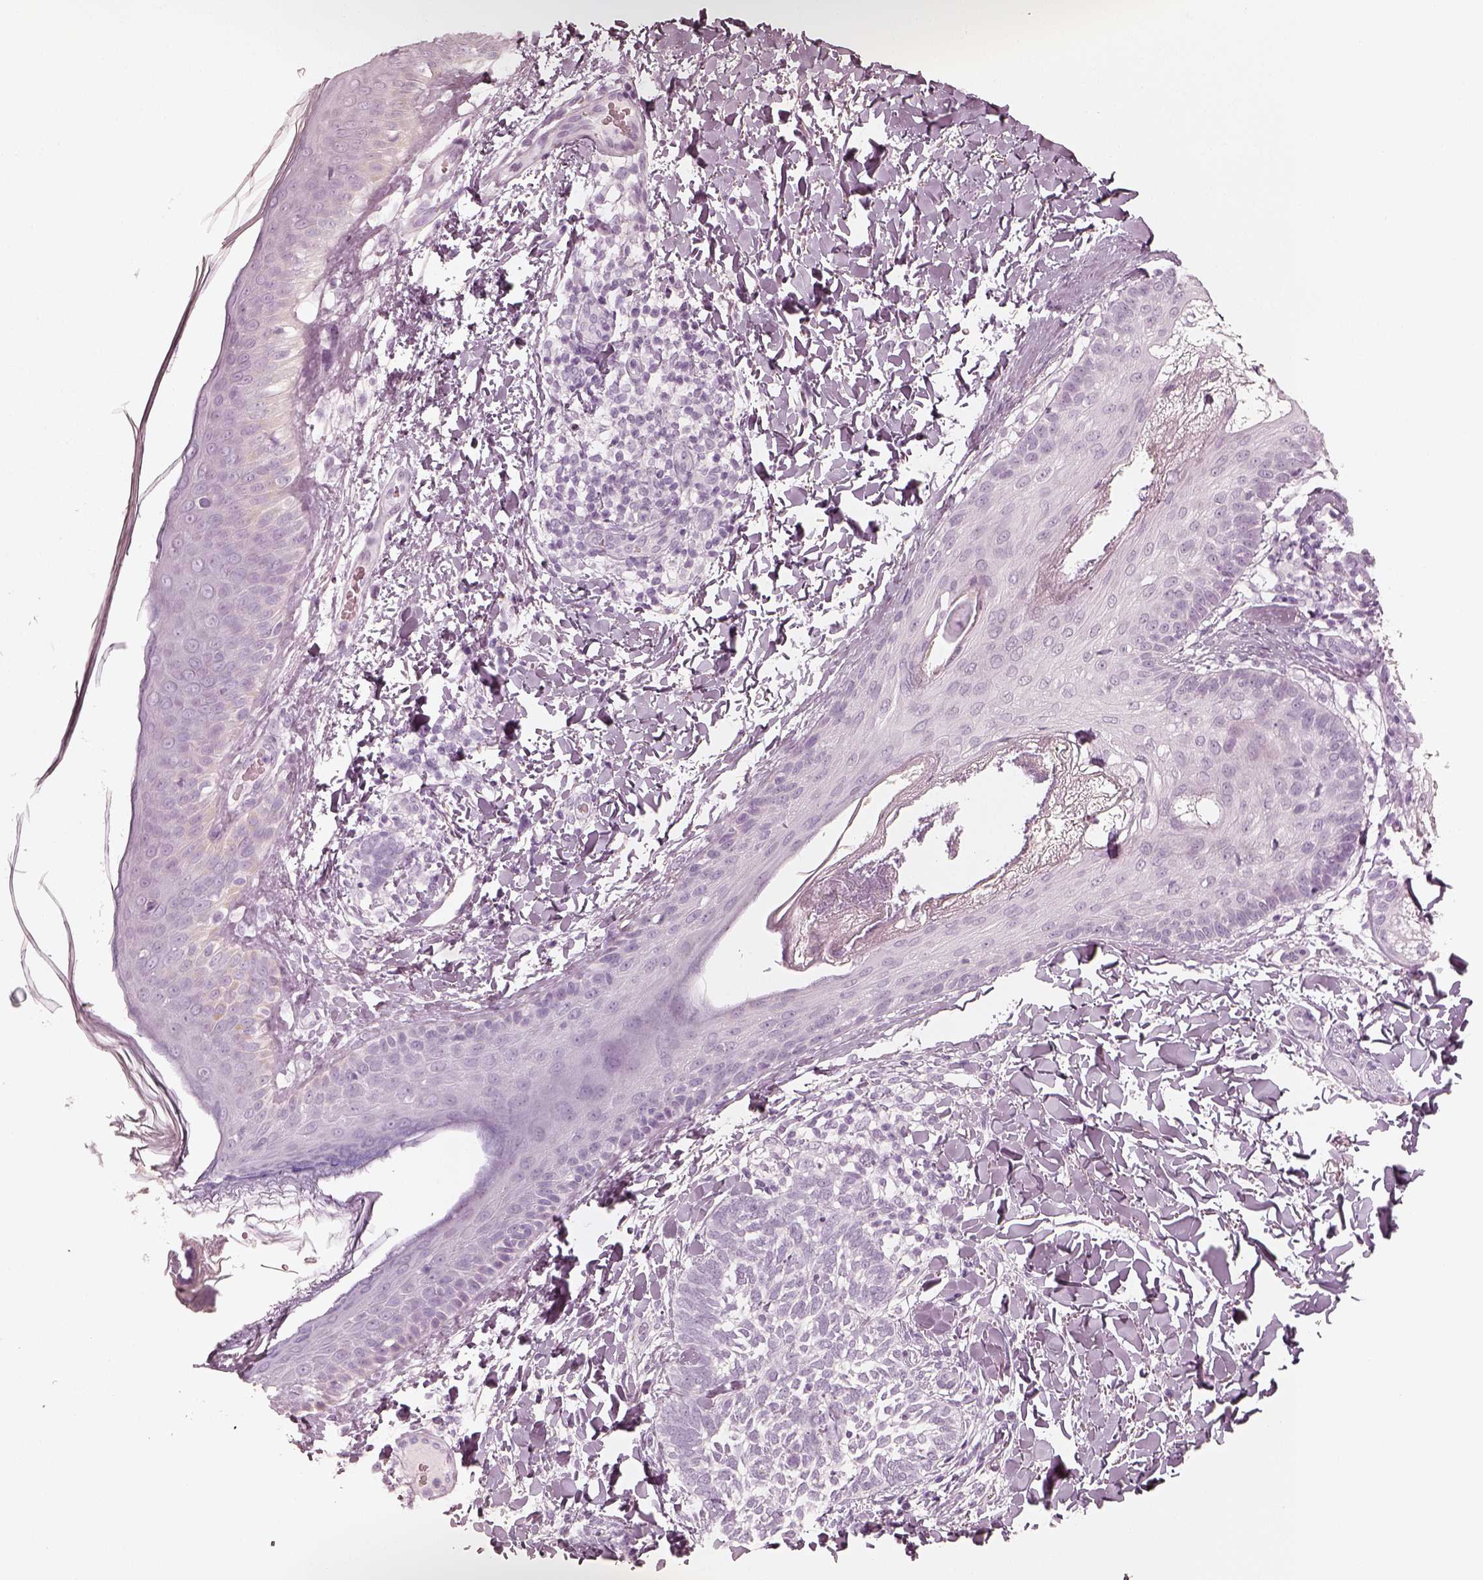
{"staining": {"intensity": "negative", "quantity": "none", "location": "none"}, "tissue": "skin cancer", "cell_type": "Tumor cells", "image_type": "cancer", "snomed": [{"axis": "morphology", "description": "Normal tissue, NOS"}, {"axis": "morphology", "description": "Basal cell carcinoma"}, {"axis": "topography", "description": "Skin"}], "caption": "A high-resolution image shows immunohistochemistry staining of skin cancer, which reveals no significant staining in tumor cells.", "gene": "KRT72", "patient": {"sex": "male", "age": 46}}